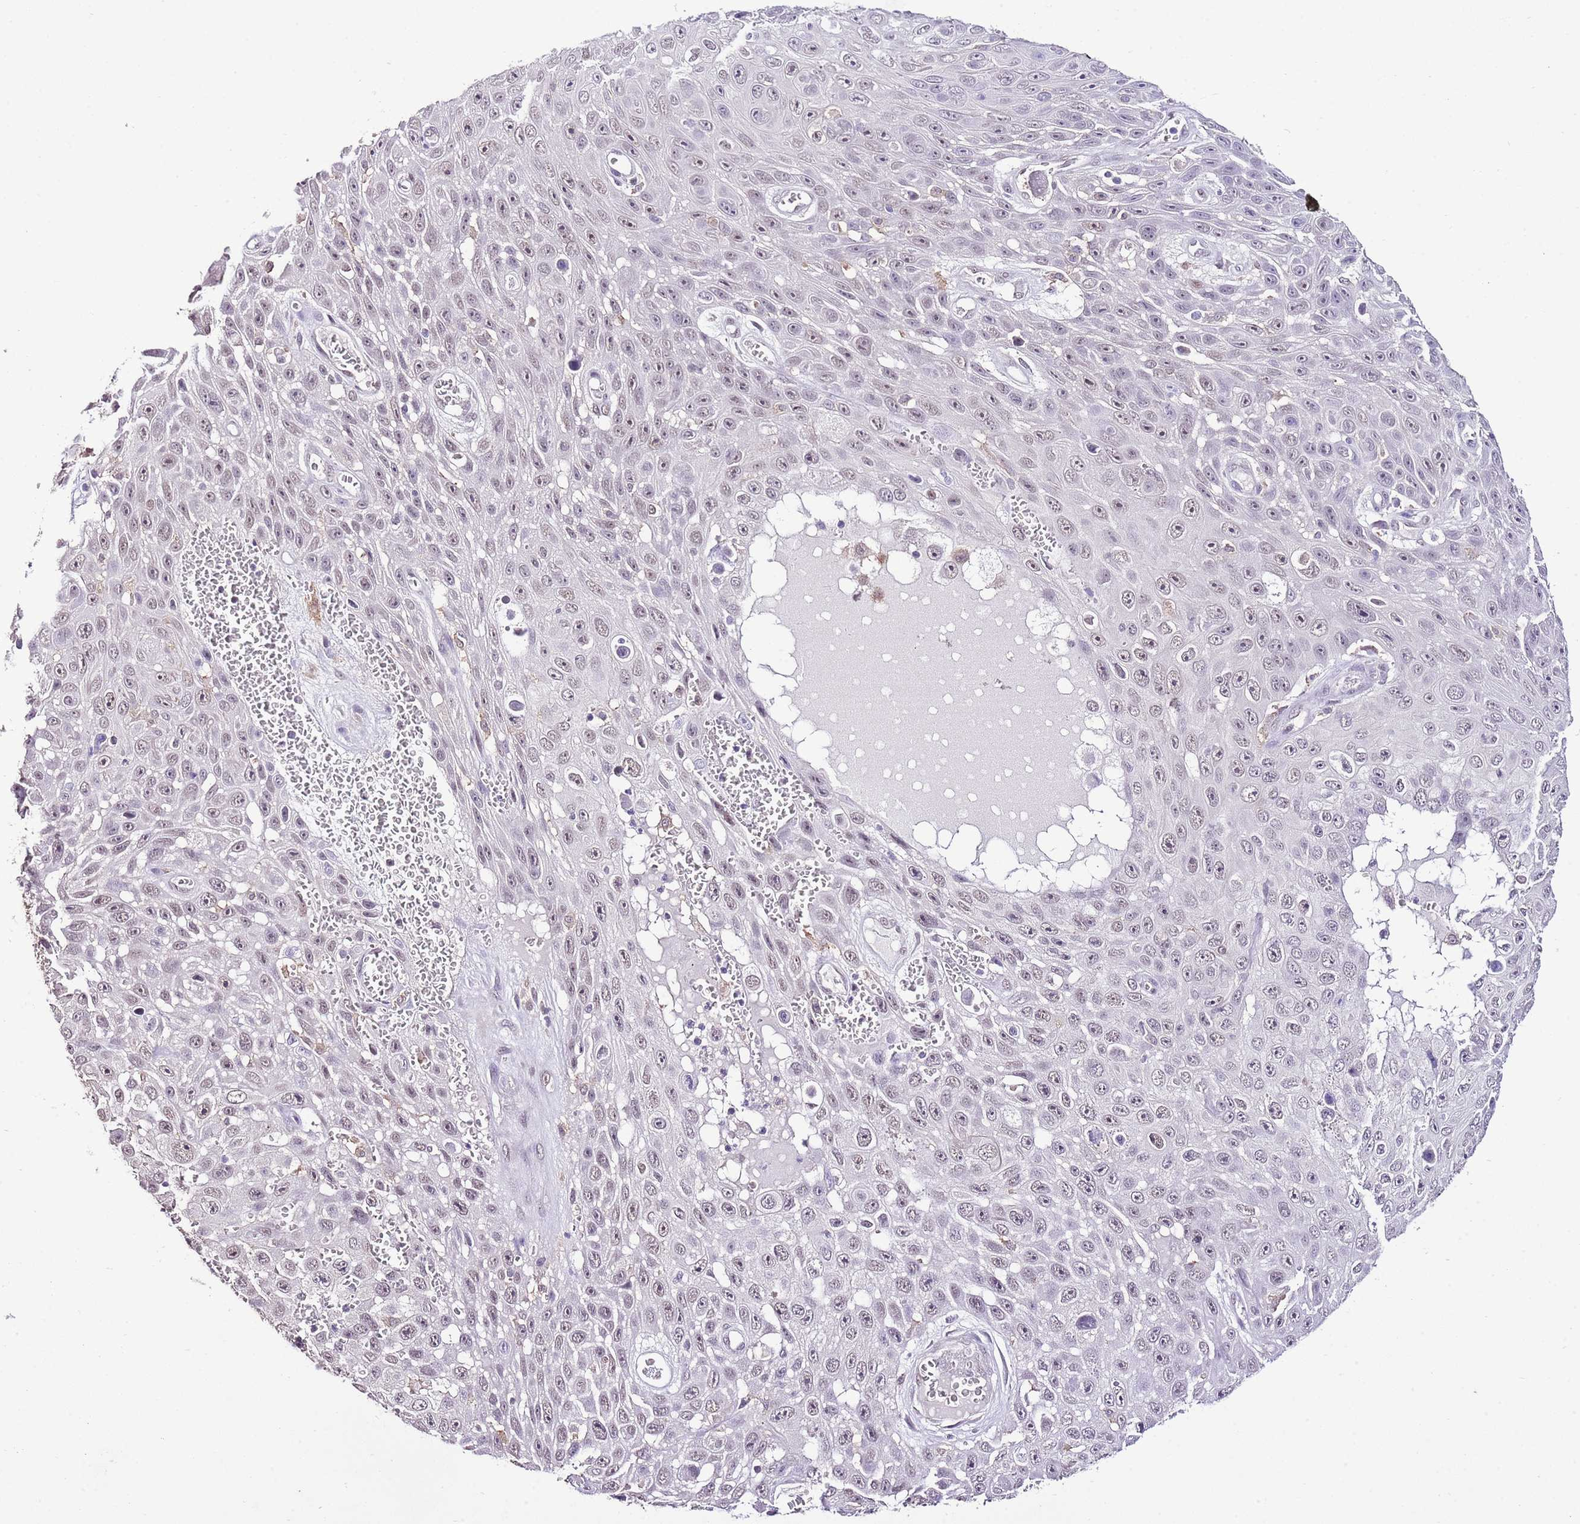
{"staining": {"intensity": "weak", "quantity": ">75%", "location": "nuclear"}, "tissue": "skin cancer", "cell_type": "Tumor cells", "image_type": "cancer", "snomed": [{"axis": "morphology", "description": "Squamous cell carcinoma, NOS"}, {"axis": "topography", "description": "Skin"}], "caption": "Immunohistochemistry image of neoplastic tissue: skin squamous cell carcinoma stained using immunohistochemistry demonstrates low levels of weak protein expression localized specifically in the nuclear of tumor cells, appearing as a nuclear brown color.", "gene": "IZUMO4", "patient": {"sex": "male", "age": 82}}